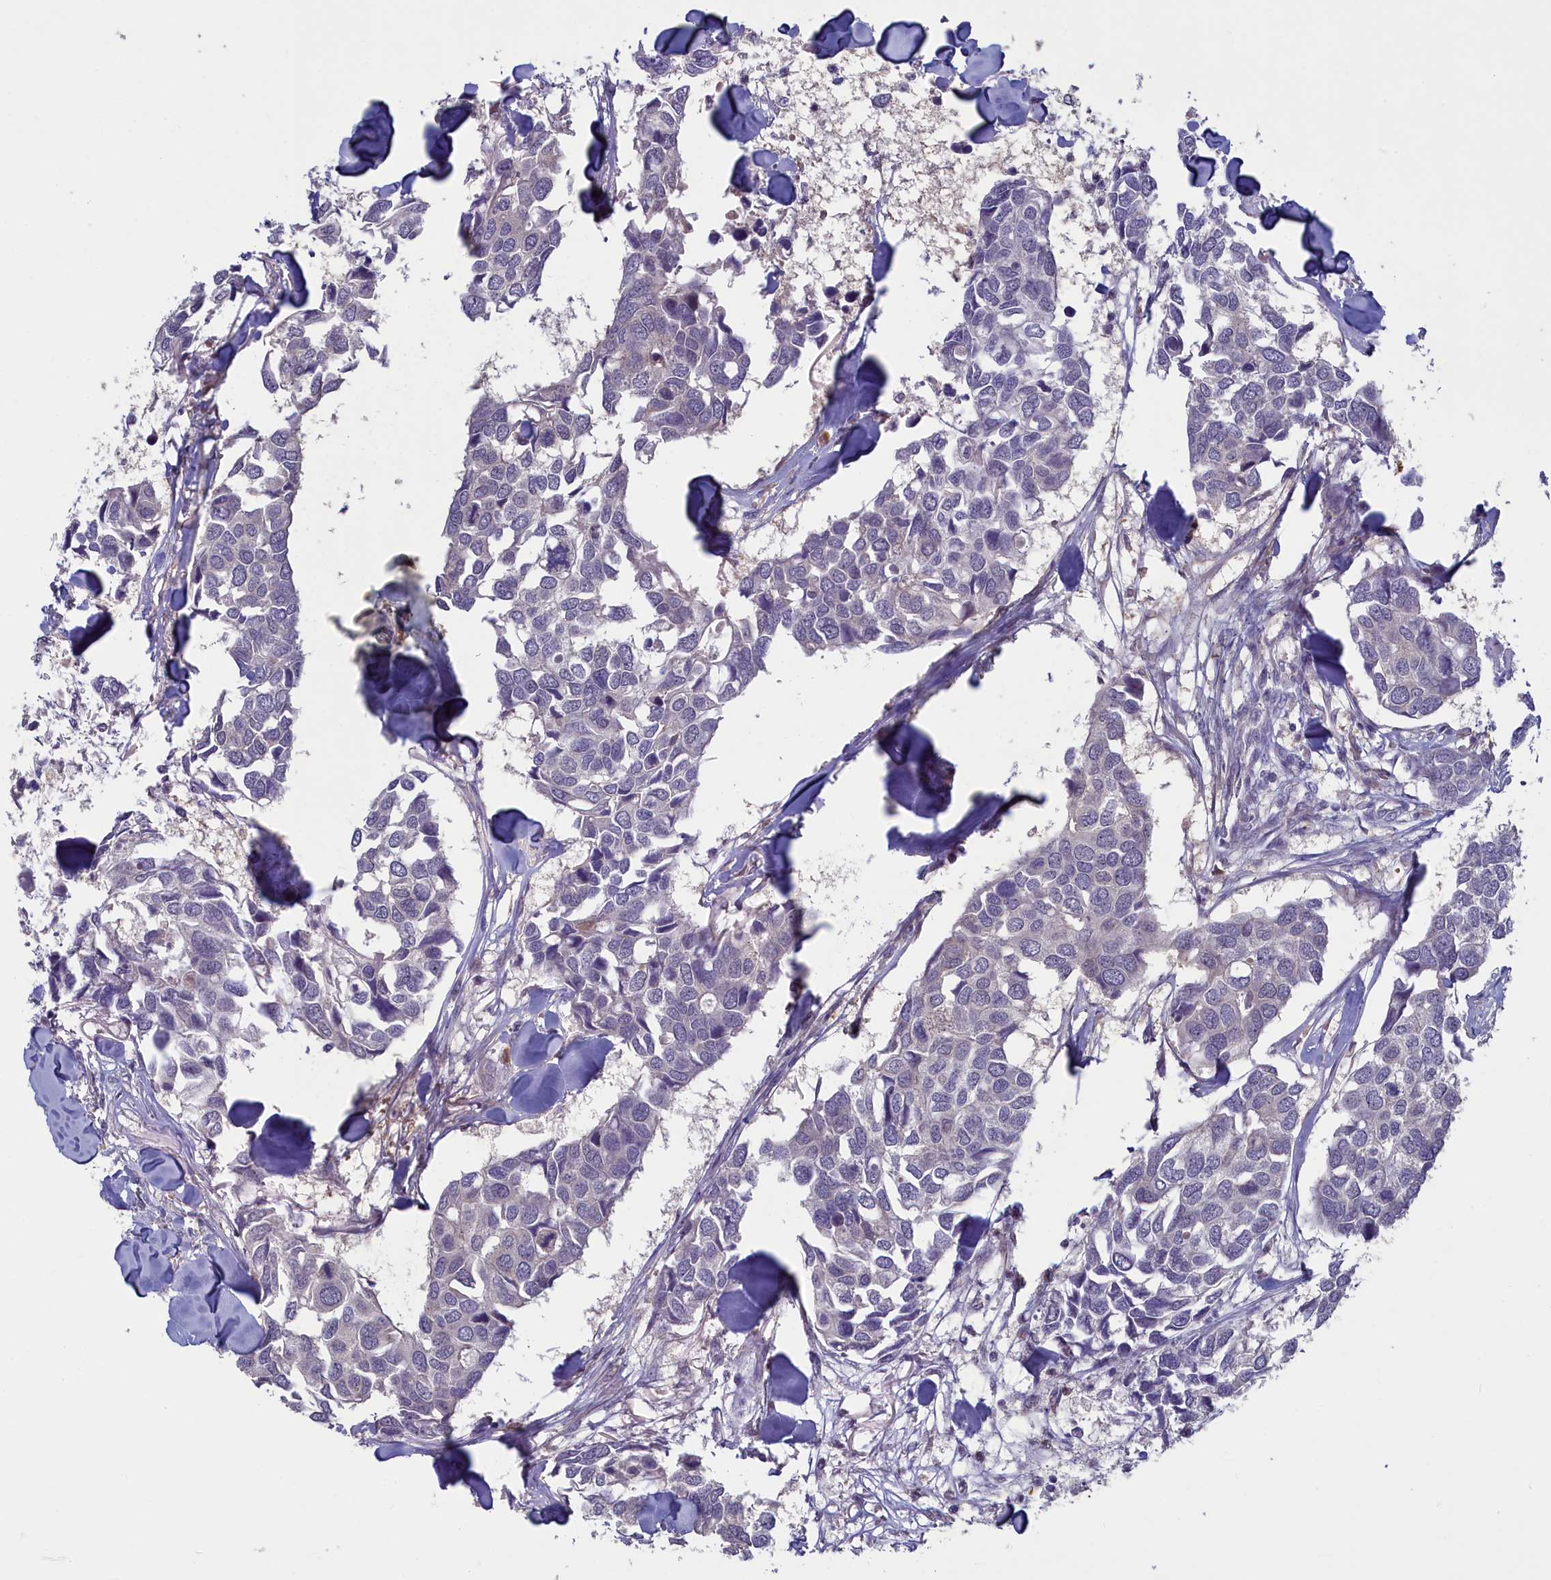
{"staining": {"intensity": "negative", "quantity": "none", "location": "none"}, "tissue": "breast cancer", "cell_type": "Tumor cells", "image_type": "cancer", "snomed": [{"axis": "morphology", "description": "Duct carcinoma"}, {"axis": "topography", "description": "Breast"}], "caption": "DAB (3,3'-diaminobenzidine) immunohistochemical staining of human breast intraductal carcinoma shows no significant positivity in tumor cells.", "gene": "UCHL3", "patient": {"sex": "female", "age": 83}}